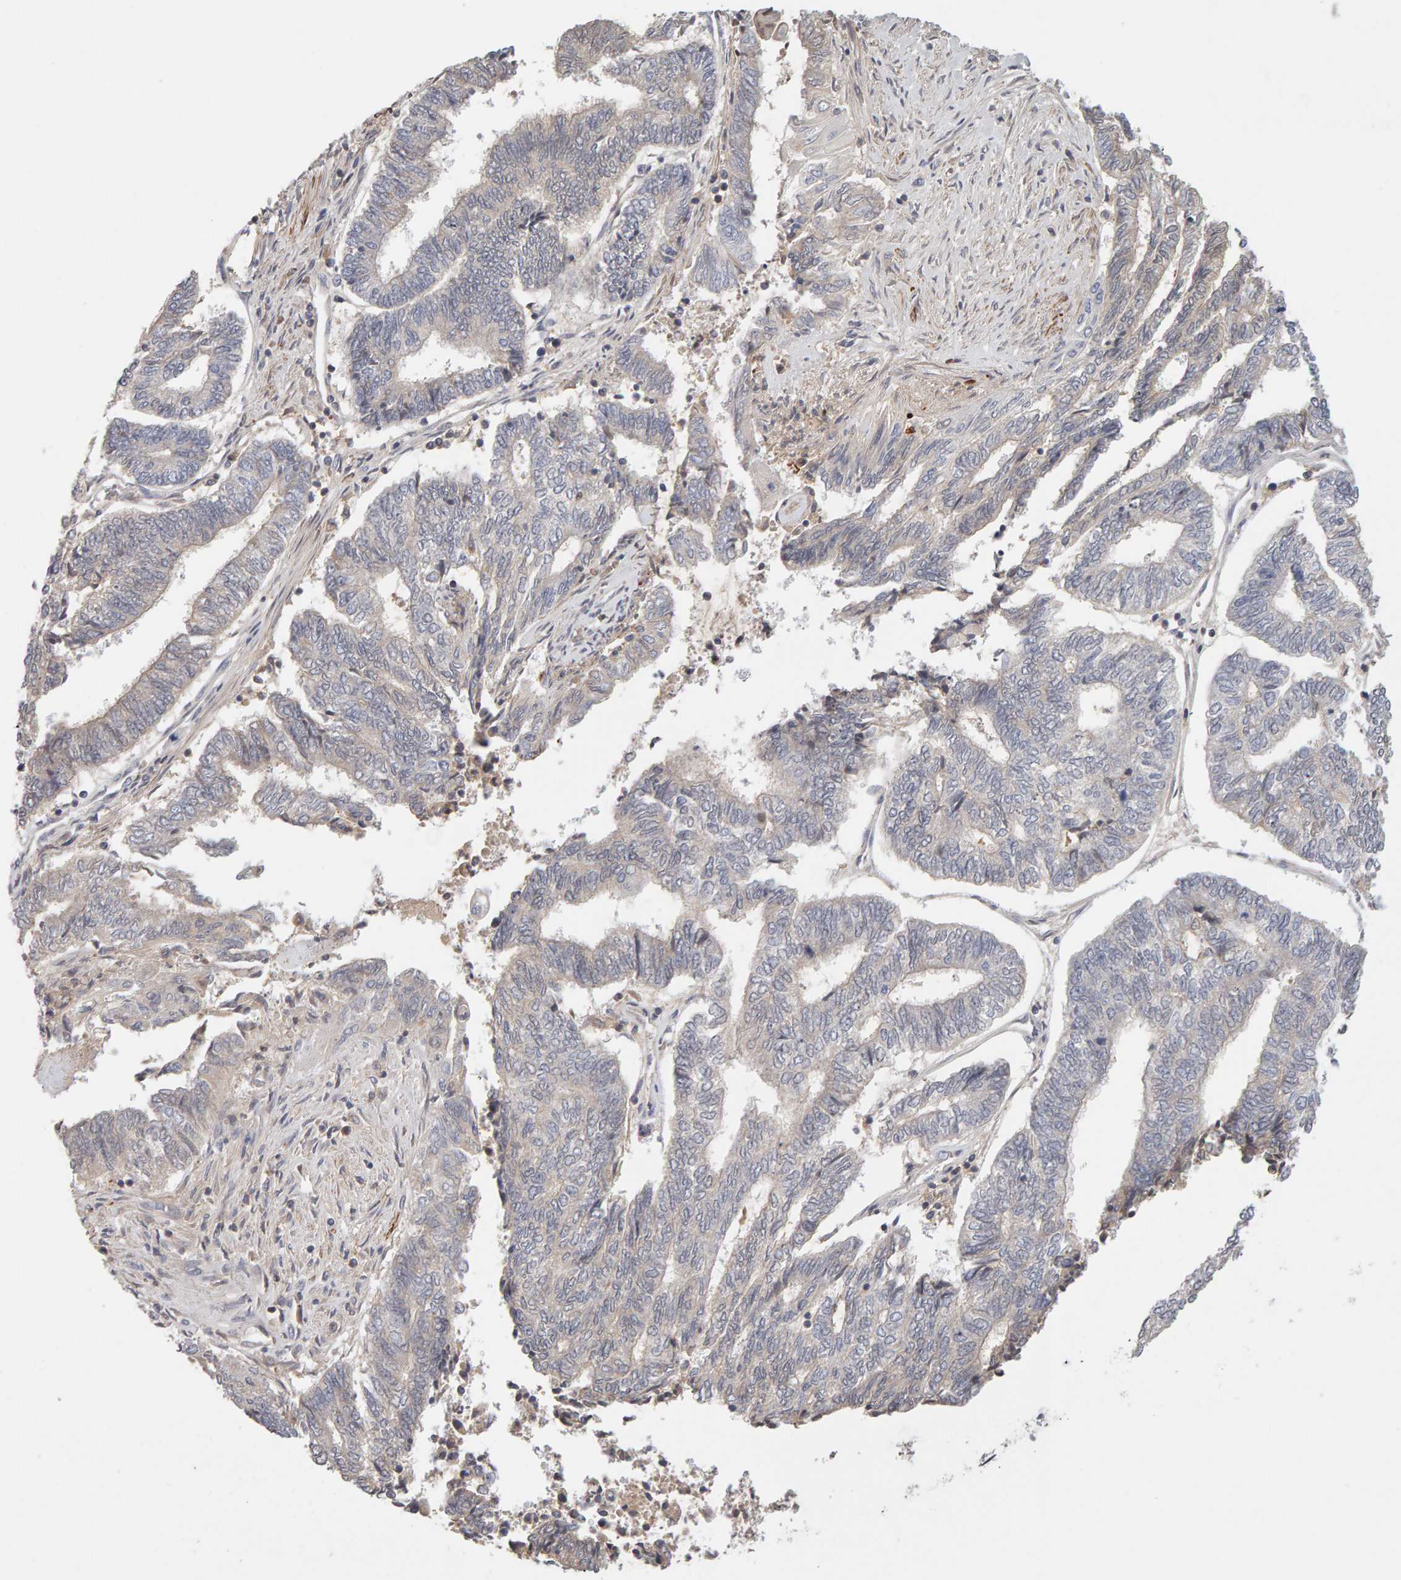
{"staining": {"intensity": "weak", "quantity": "<25%", "location": "cytoplasmic/membranous"}, "tissue": "endometrial cancer", "cell_type": "Tumor cells", "image_type": "cancer", "snomed": [{"axis": "morphology", "description": "Adenocarcinoma, NOS"}, {"axis": "topography", "description": "Uterus"}, {"axis": "topography", "description": "Endometrium"}], "caption": "This micrograph is of adenocarcinoma (endometrial) stained with immunohistochemistry (IHC) to label a protein in brown with the nuclei are counter-stained blue. There is no positivity in tumor cells.", "gene": "NUDCD1", "patient": {"sex": "female", "age": 70}}